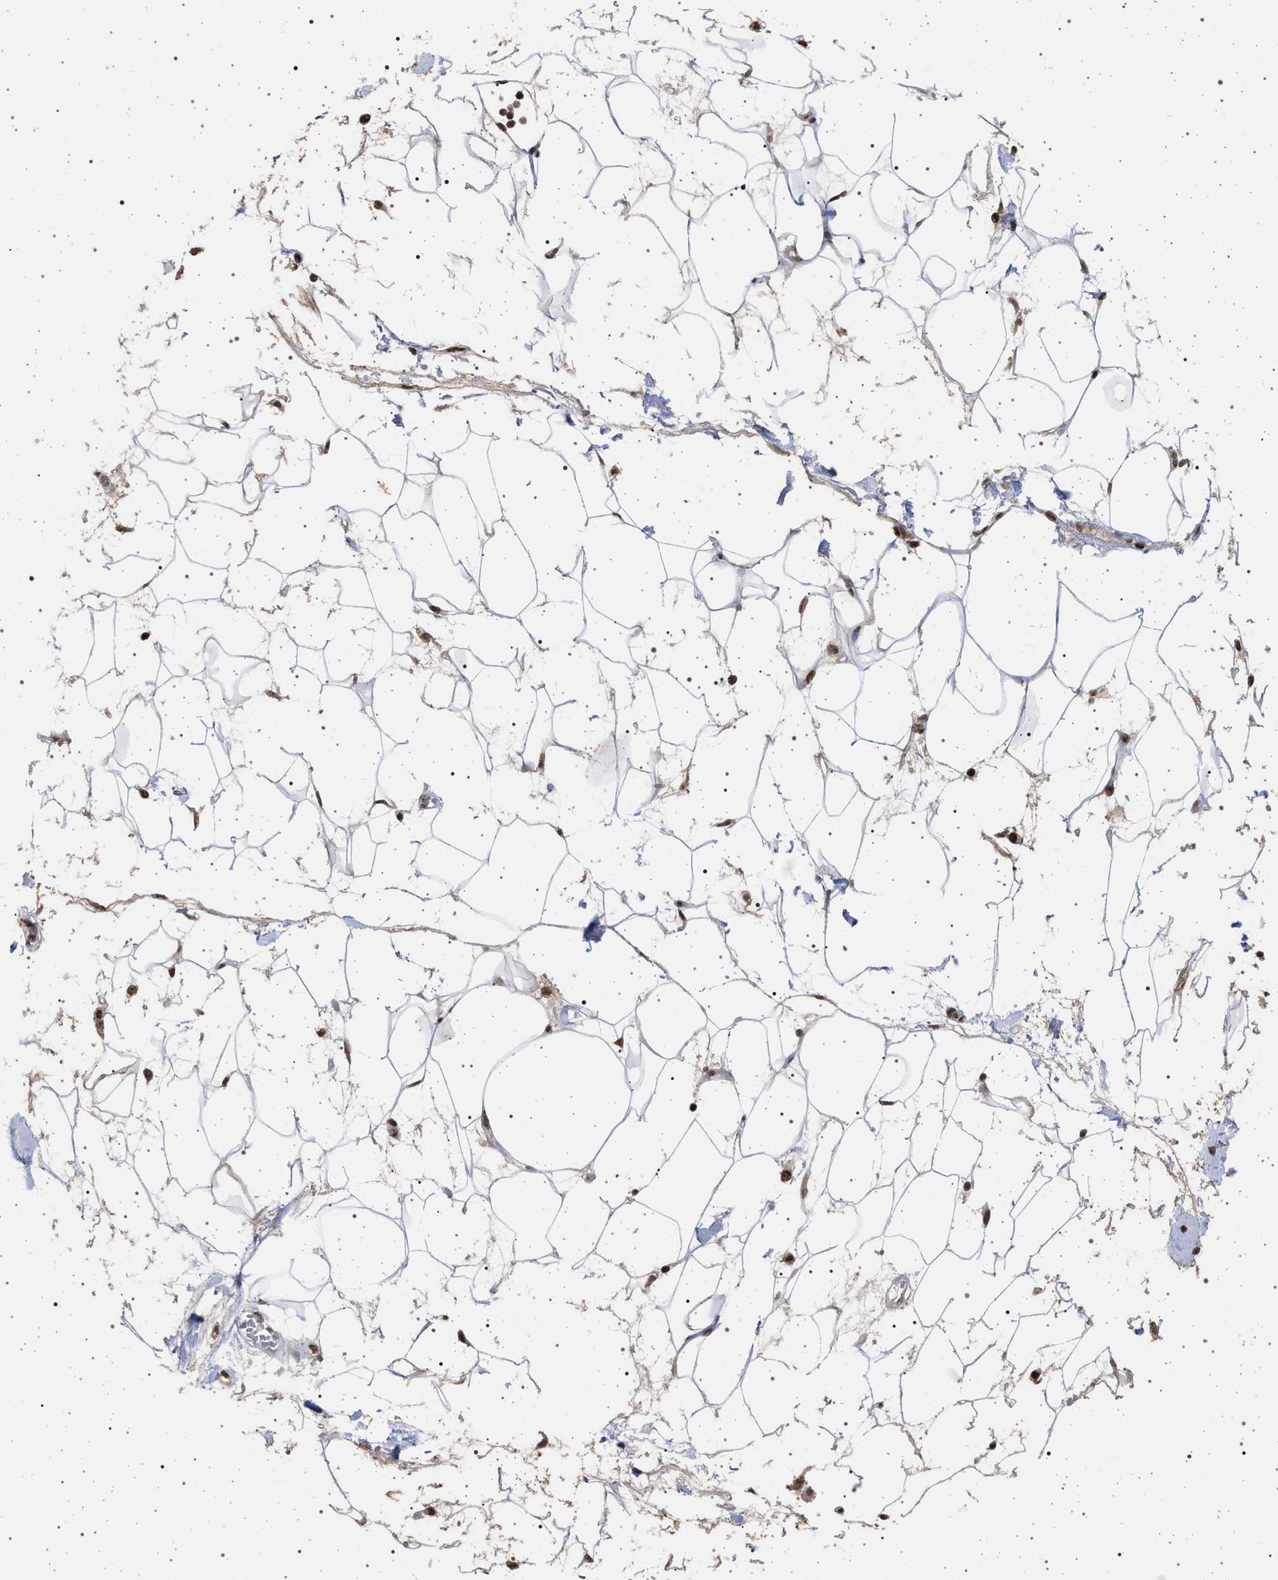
{"staining": {"intensity": "moderate", "quantity": ">75%", "location": "nuclear"}, "tissue": "adipose tissue", "cell_type": "Adipocytes", "image_type": "normal", "snomed": [{"axis": "morphology", "description": "Normal tissue, NOS"}, {"axis": "morphology", "description": "Adenocarcinoma, NOS"}, {"axis": "topography", "description": "Duodenum"}, {"axis": "topography", "description": "Peripheral nerve tissue"}], "caption": "Immunohistochemical staining of normal adipose tissue exhibits moderate nuclear protein positivity in about >75% of adipocytes.", "gene": "PHF12", "patient": {"sex": "female", "age": 60}}